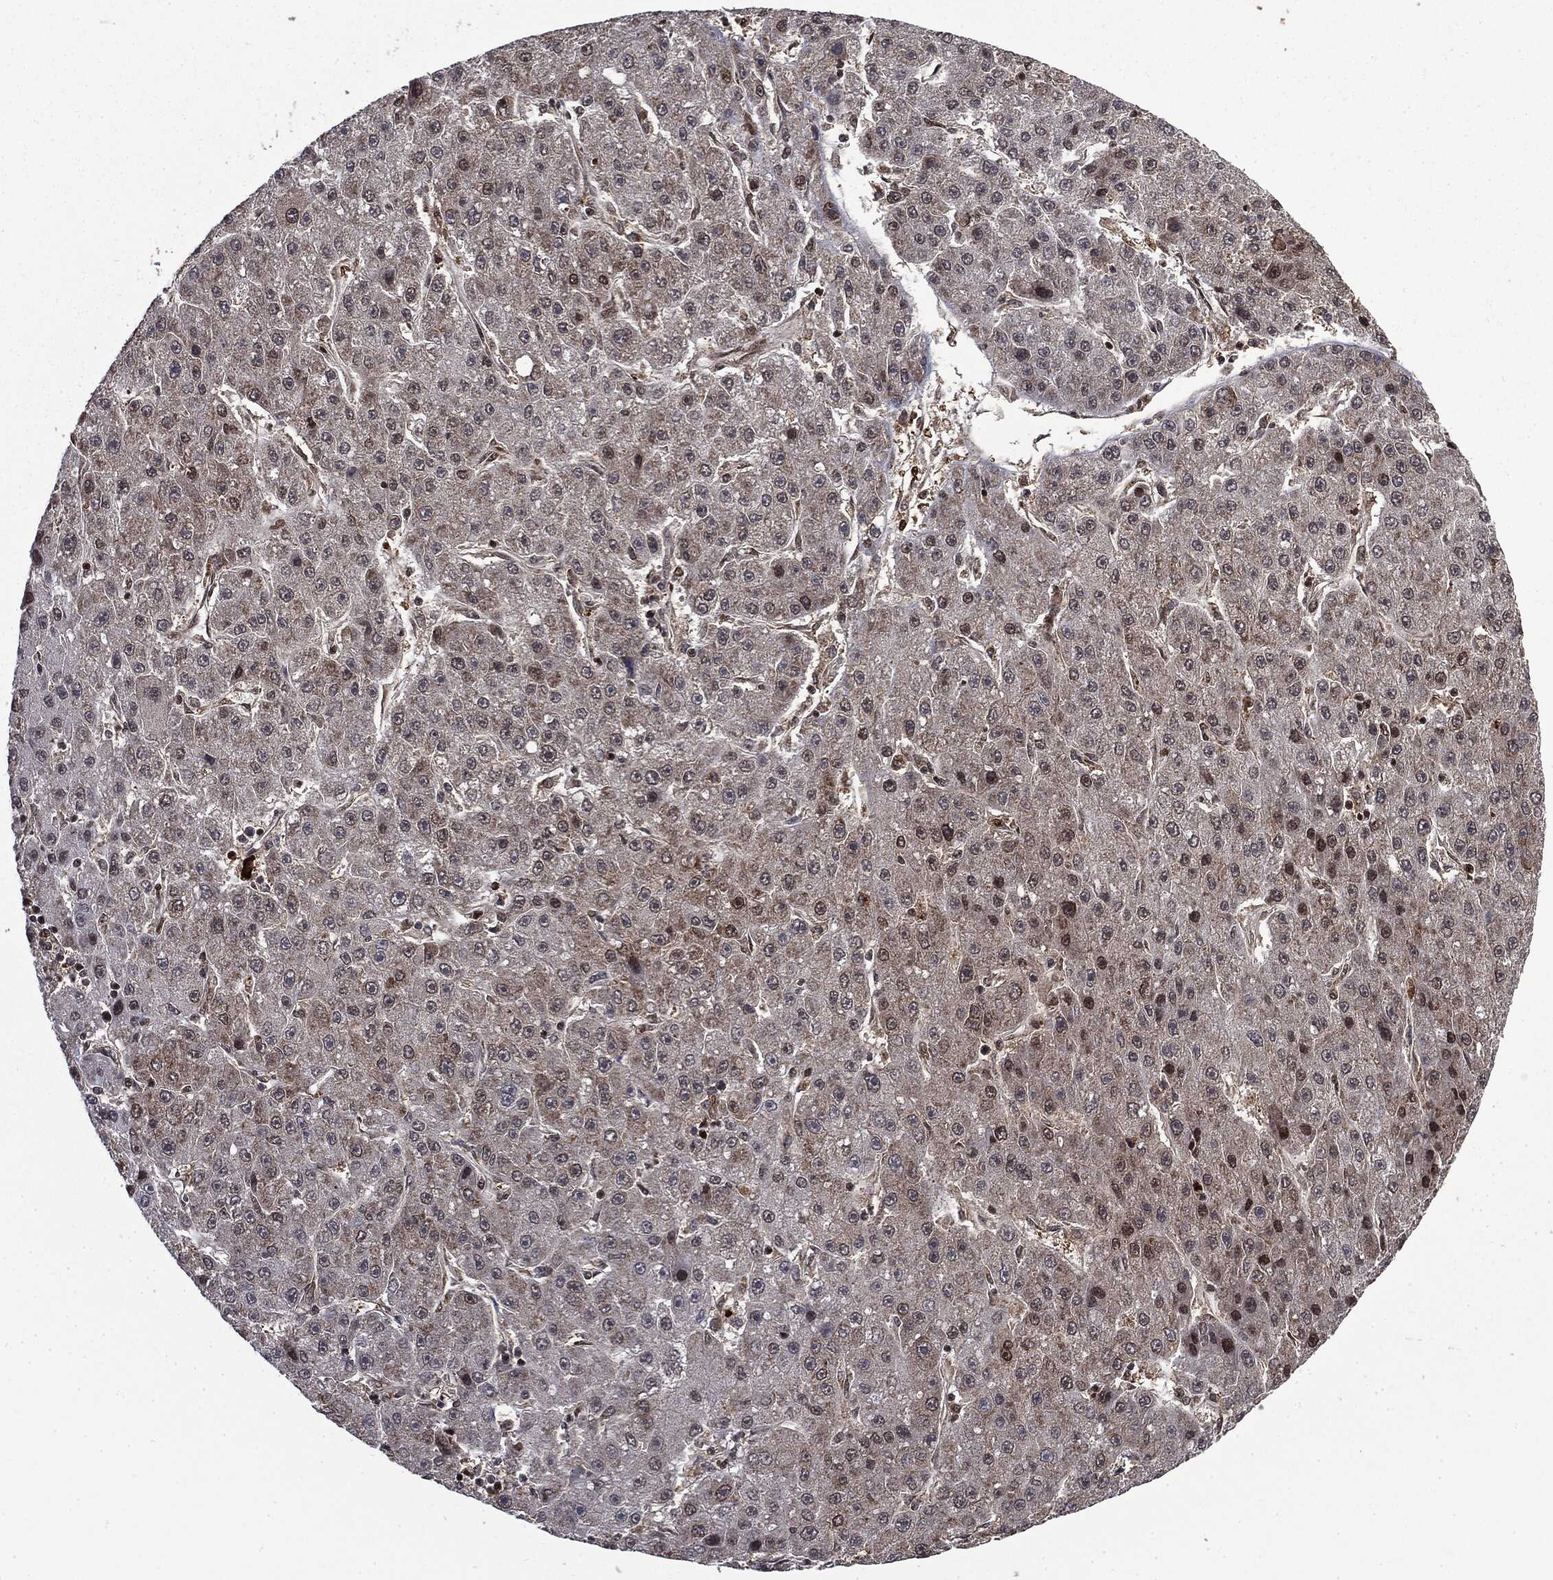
{"staining": {"intensity": "moderate", "quantity": "<25%", "location": "nuclear"}, "tissue": "liver cancer", "cell_type": "Tumor cells", "image_type": "cancer", "snomed": [{"axis": "morphology", "description": "Carcinoma, Hepatocellular, NOS"}, {"axis": "topography", "description": "Liver"}], "caption": "A photomicrograph of human liver cancer (hepatocellular carcinoma) stained for a protein displays moderate nuclear brown staining in tumor cells. Immunohistochemistry (ihc) stains the protein in brown and the nuclei are stained blue.", "gene": "GPI", "patient": {"sex": "male", "age": 67}}